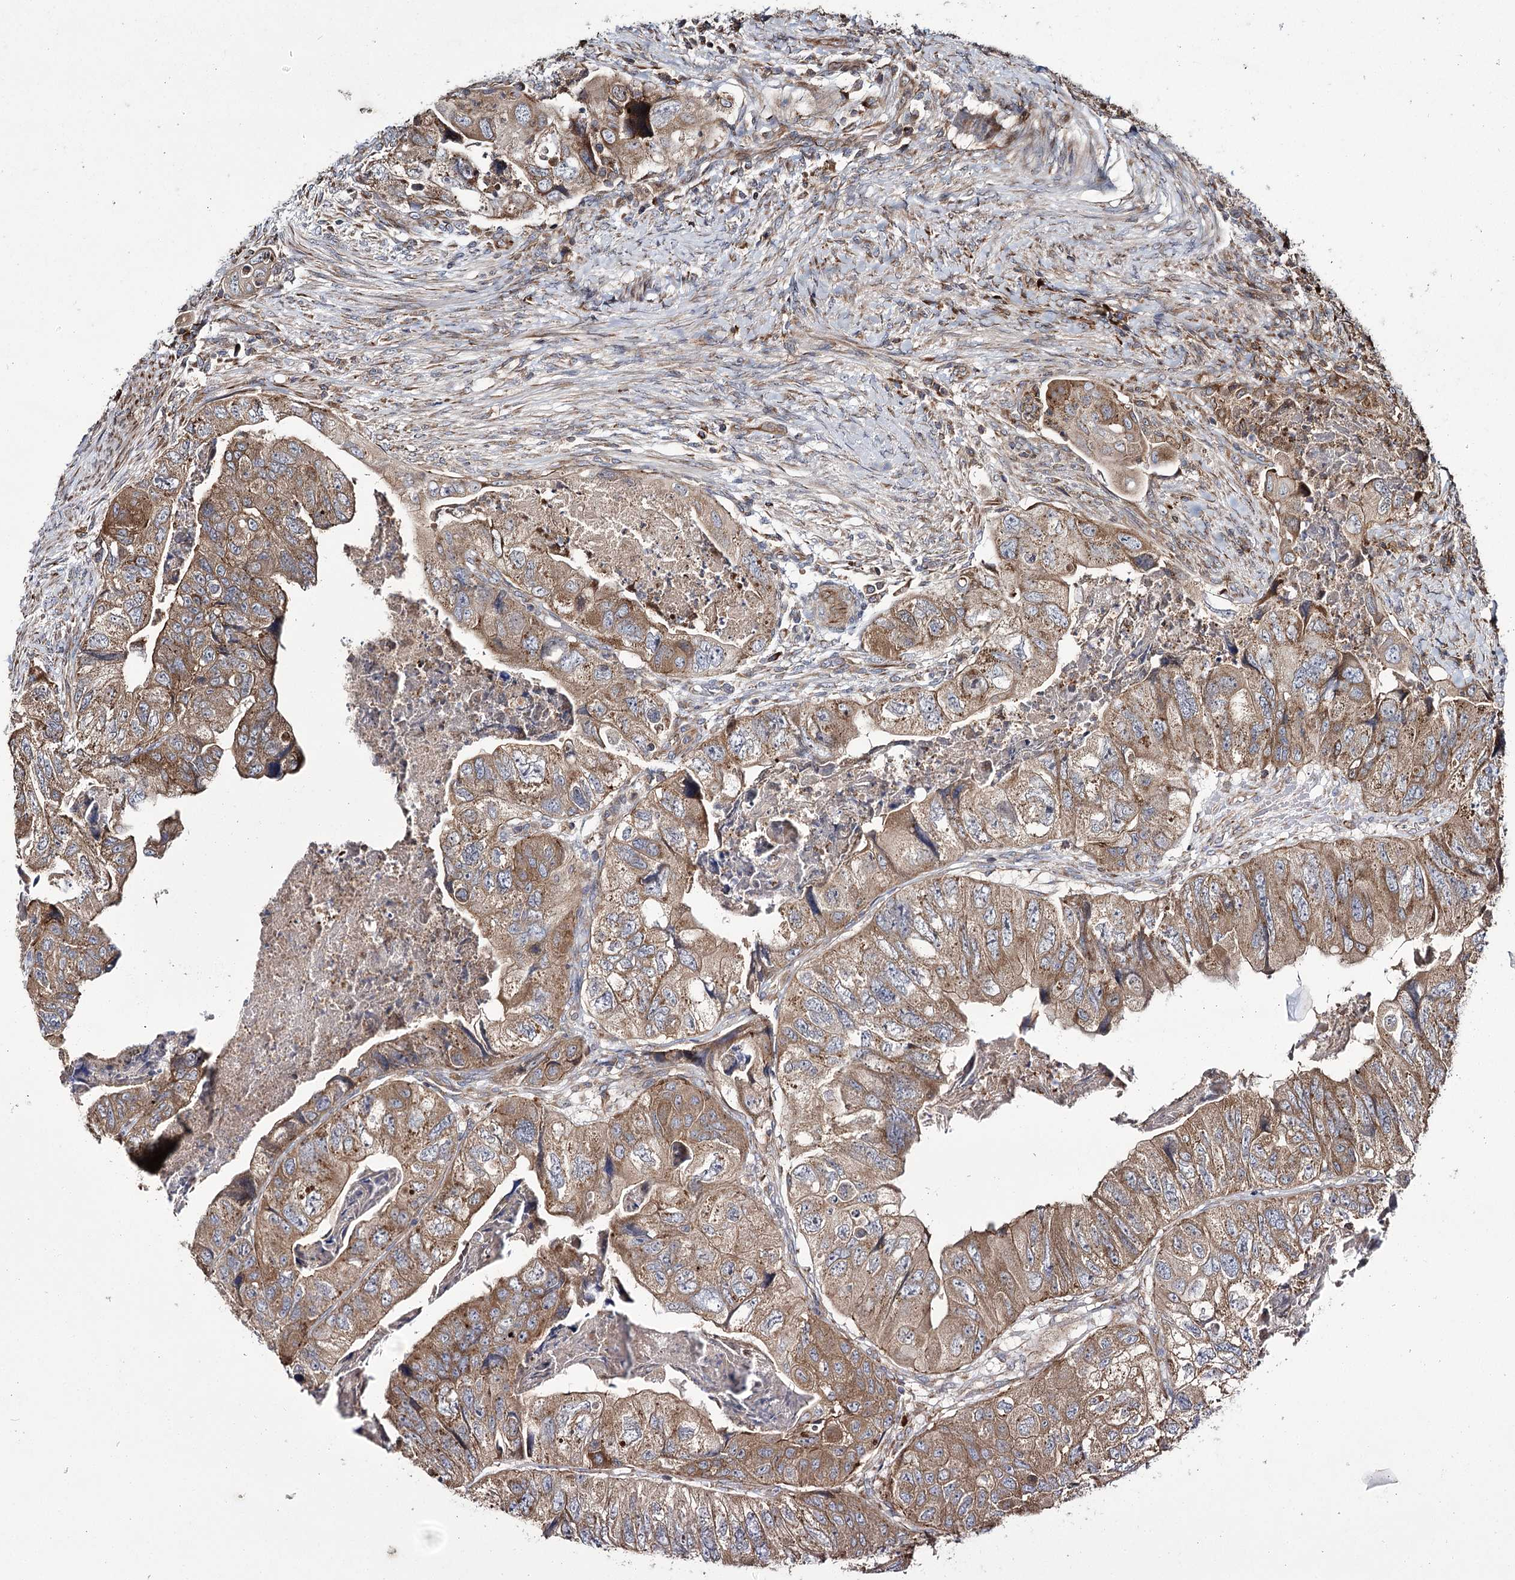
{"staining": {"intensity": "moderate", "quantity": ">75%", "location": "cytoplasmic/membranous"}, "tissue": "colorectal cancer", "cell_type": "Tumor cells", "image_type": "cancer", "snomed": [{"axis": "morphology", "description": "Adenocarcinoma, NOS"}, {"axis": "topography", "description": "Rectum"}], "caption": "Colorectal adenocarcinoma stained with IHC reveals moderate cytoplasmic/membranous positivity in approximately >75% of tumor cells. Nuclei are stained in blue.", "gene": "HECTD2", "patient": {"sex": "male", "age": 63}}